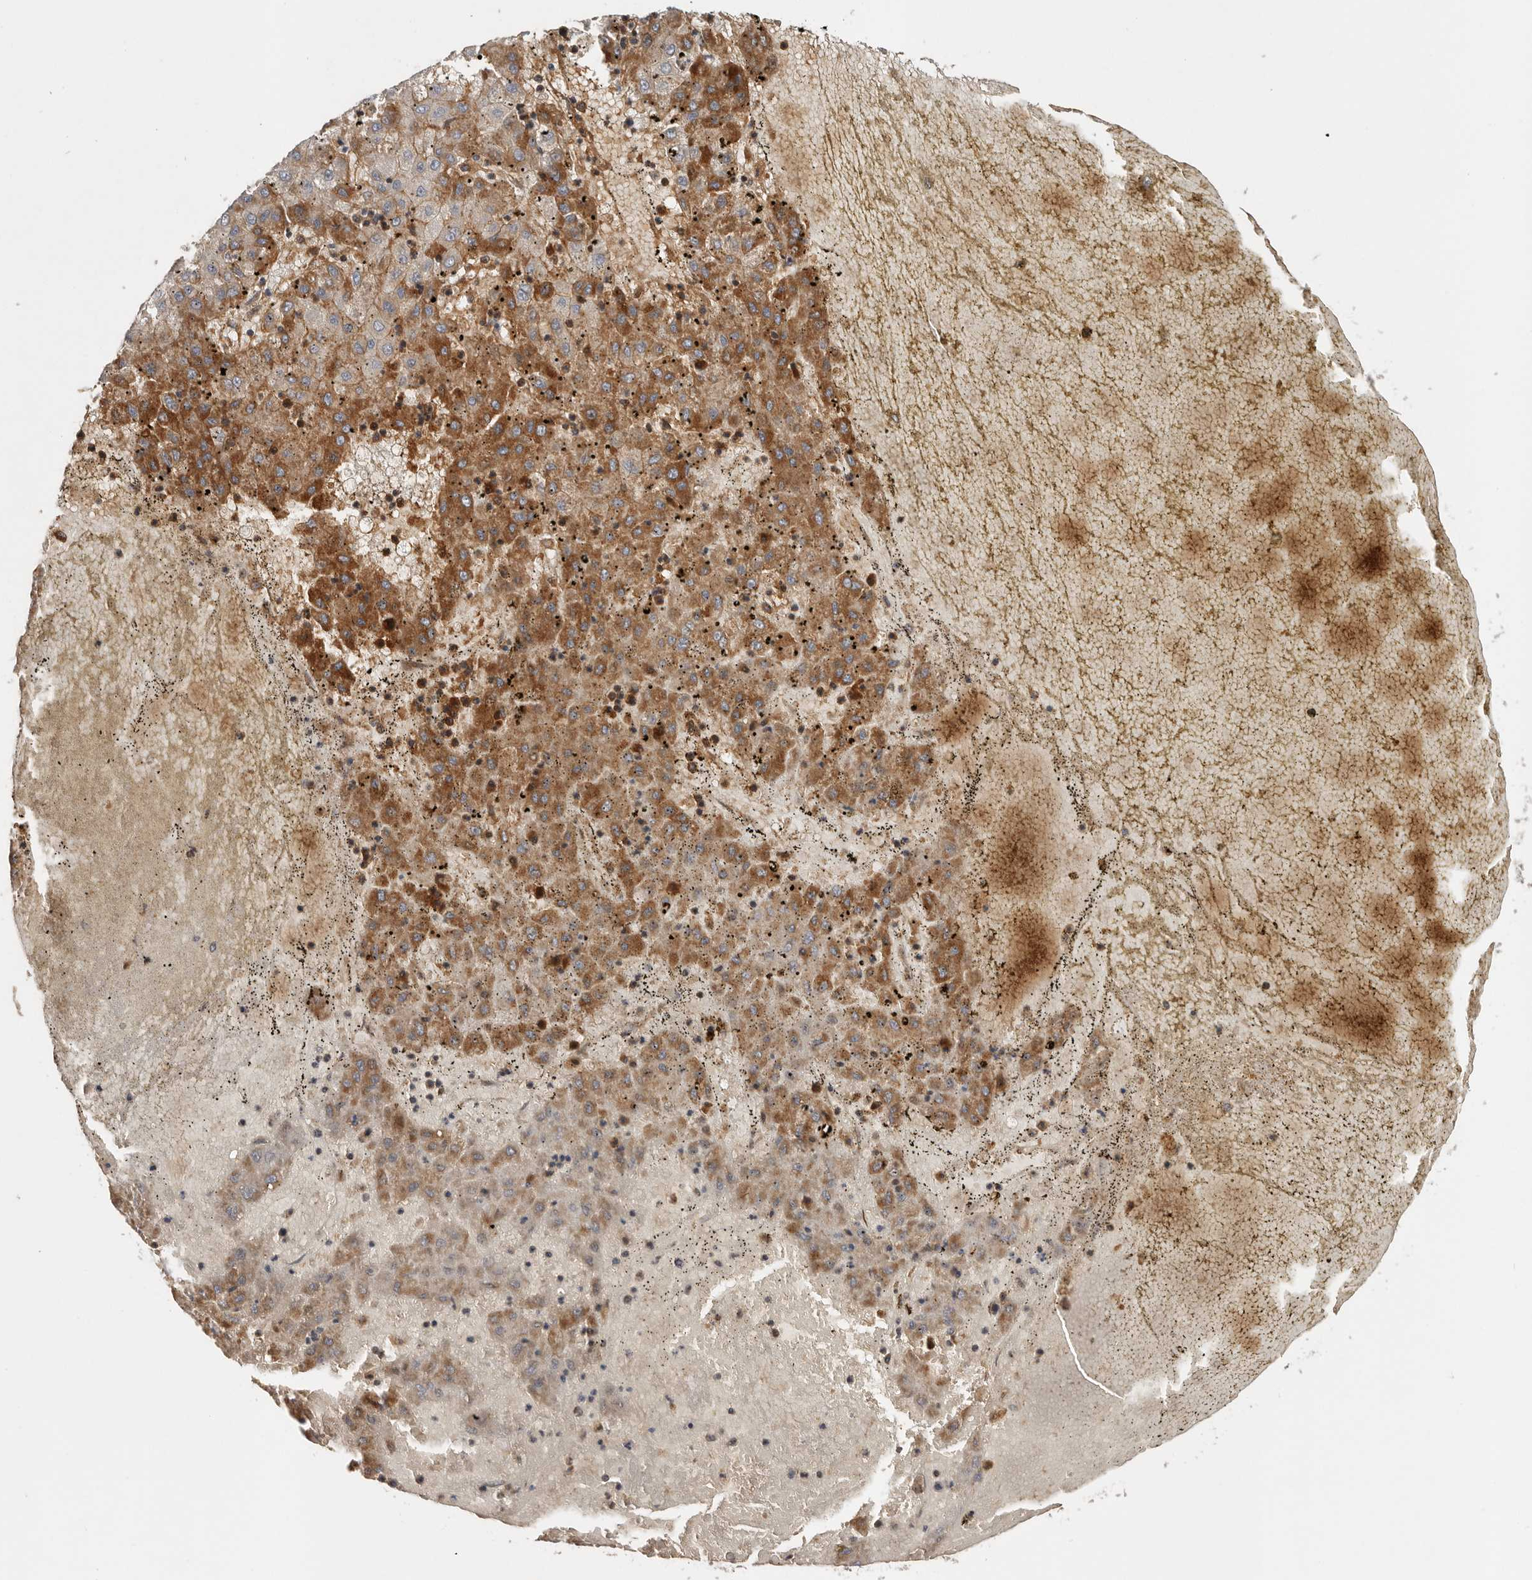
{"staining": {"intensity": "moderate", "quantity": ">75%", "location": "cytoplasmic/membranous"}, "tissue": "liver cancer", "cell_type": "Tumor cells", "image_type": "cancer", "snomed": [{"axis": "morphology", "description": "Carcinoma, Hepatocellular, NOS"}, {"axis": "topography", "description": "Liver"}], "caption": "This image reveals immunohistochemistry staining of liver cancer (hepatocellular carcinoma), with medium moderate cytoplasmic/membranous positivity in about >75% of tumor cells.", "gene": "CFAP298", "patient": {"sex": "male", "age": 72}}